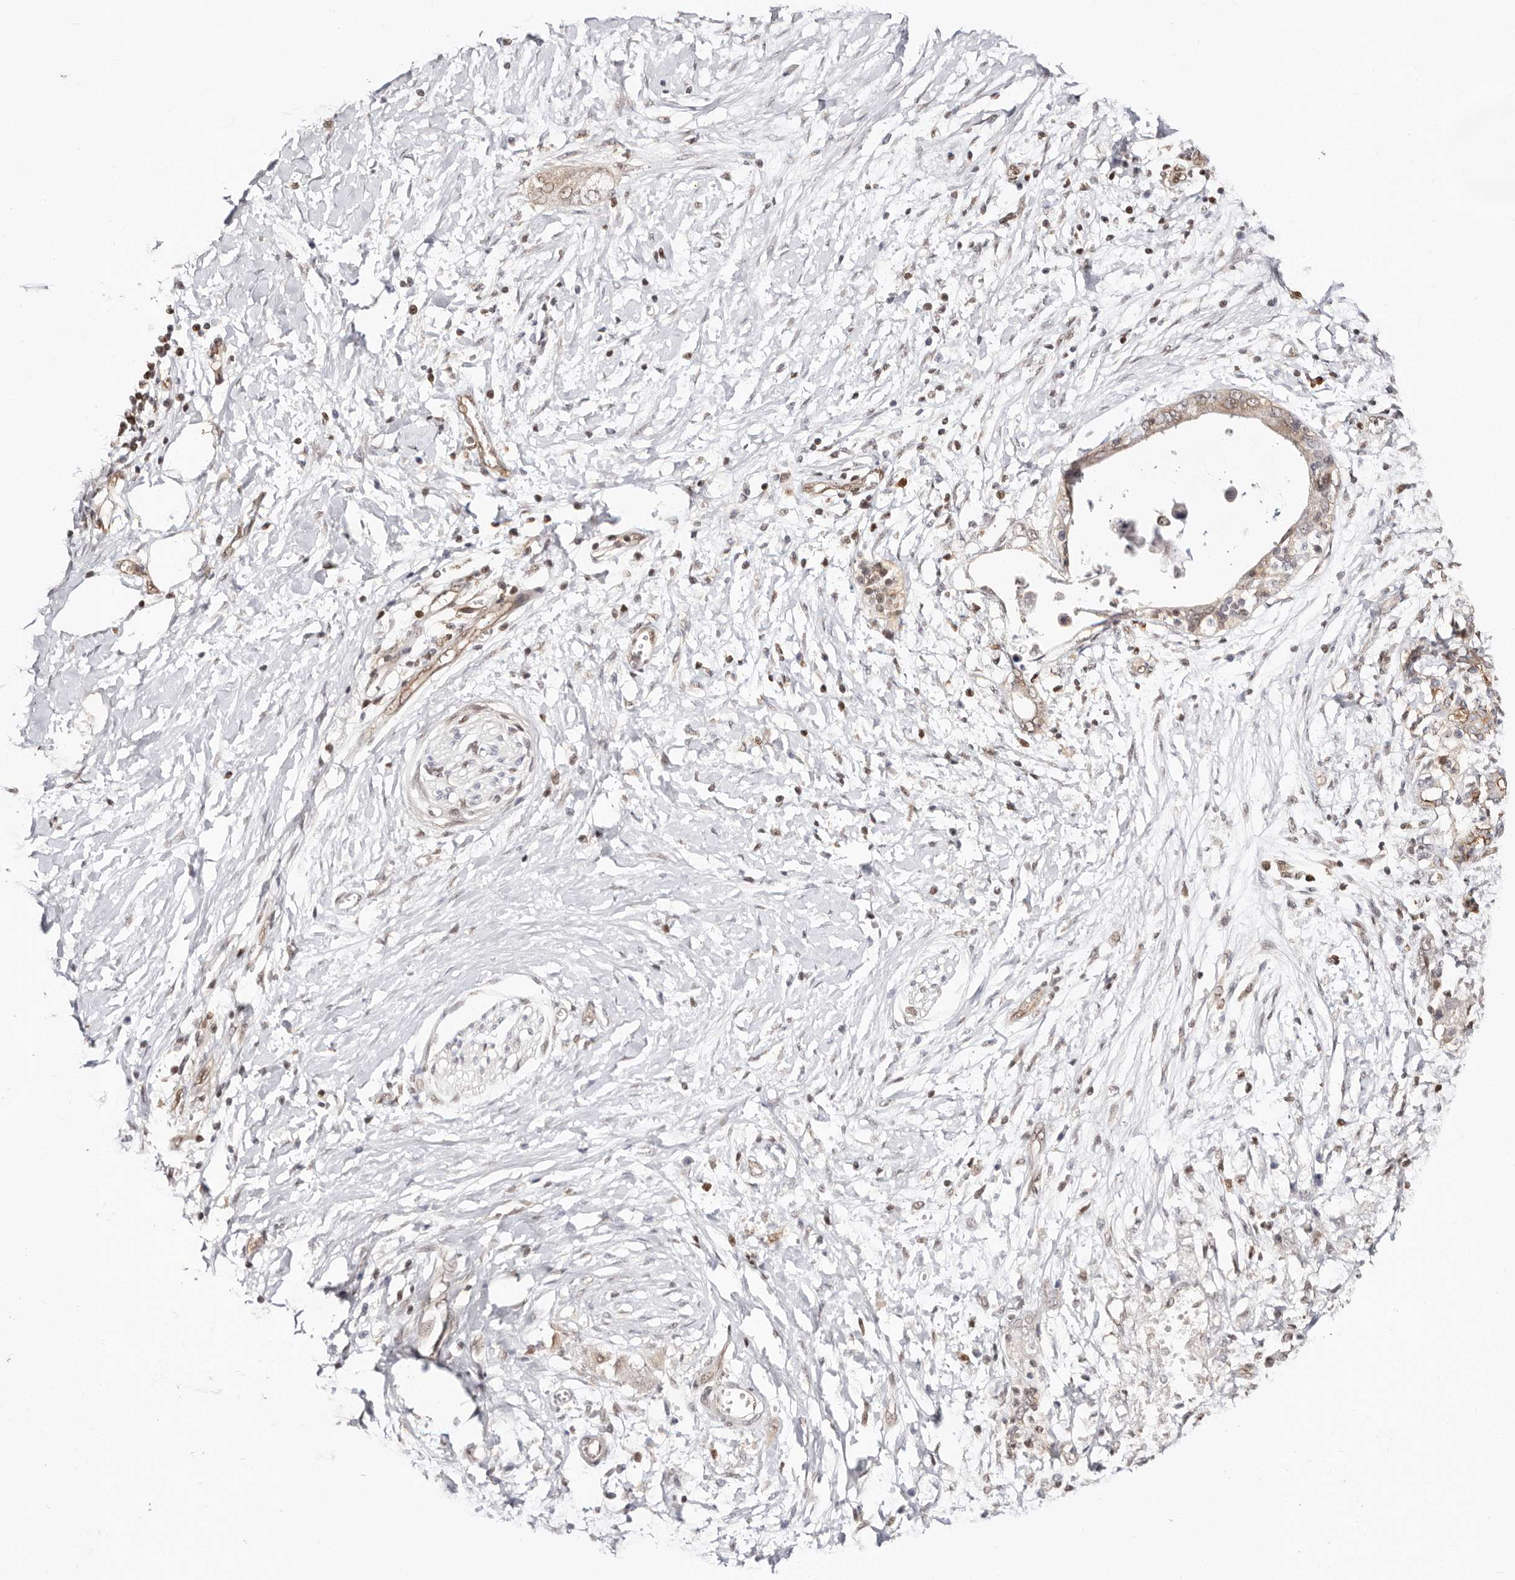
{"staining": {"intensity": "weak", "quantity": ">75%", "location": "cytoplasmic/membranous"}, "tissue": "pancreatic cancer", "cell_type": "Tumor cells", "image_type": "cancer", "snomed": [{"axis": "morphology", "description": "Normal tissue, NOS"}, {"axis": "morphology", "description": "Adenocarcinoma, NOS"}, {"axis": "topography", "description": "Pancreas"}, {"axis": "topography", "description": "Peripheral nerve tissue"}], "caption": "An image of pancreatic adenocarcinoma stained for a protein displays weak cytoplasmic/membranous brown staining in tumor cells. The staining was performed using DAB, with brown indicating positive protein expression. Nuclei are stained blue with hematoxylin.", "gene": "STAT5A", "patient": {"sex": "male", "age": 59}}